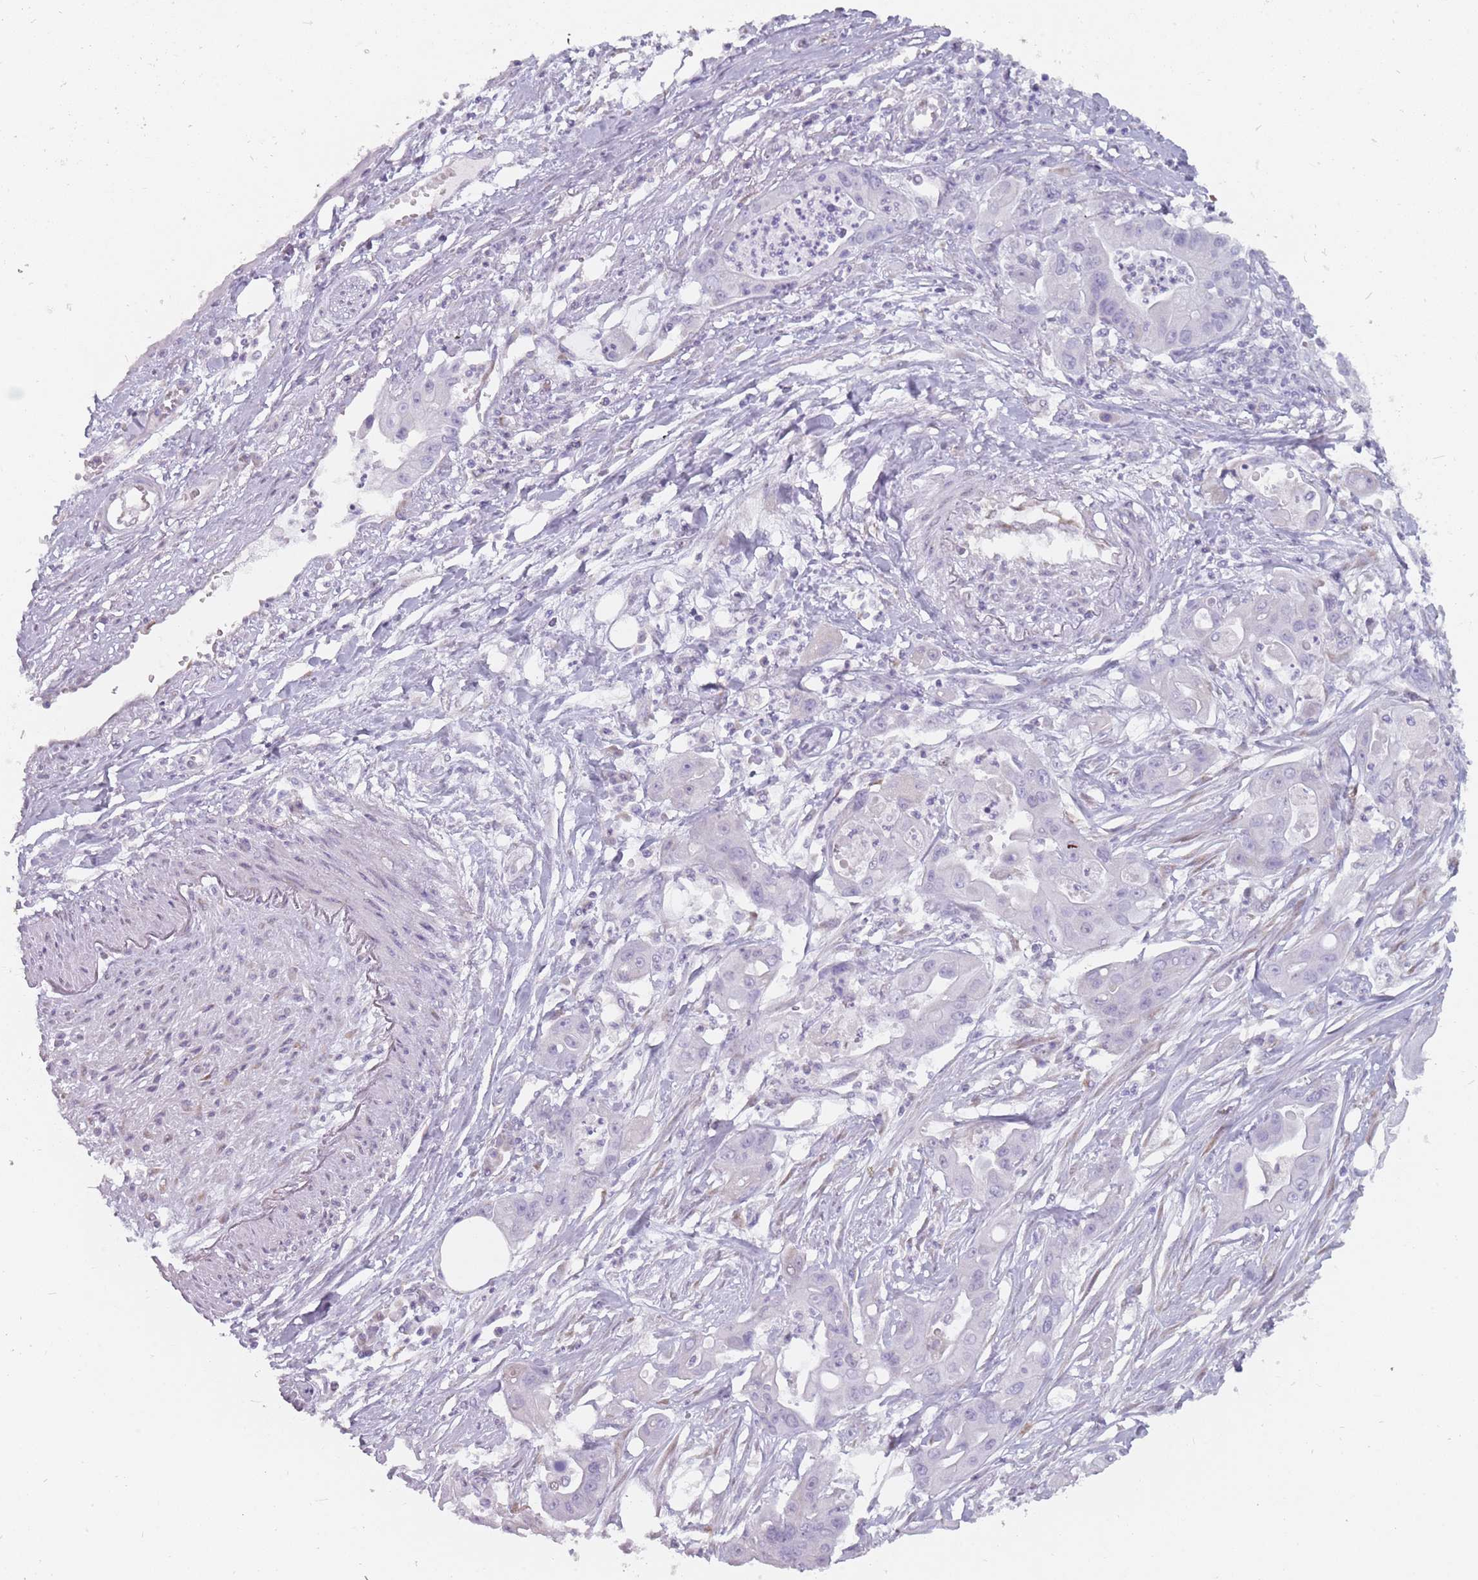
{"staining": {"intensity": "negative", "quantity": "none", "location": "none"}, "tissue": "ovarian cancer", "cell_type": "Tumor cells", "image_type": "cancer", "snomed": [{"axis": "morphology", "description": "Cystadenocarcinoma, mucinous, NOS"}, {"axis": "topography", "description": "Ovary"}], "caption": "This is a histopathology image of immunohistochemistry staining of ovarian mucinous cystadenocarcinoma, which shows no positivity in tumor cells. (Stains: DAB (3,3'-diaminobenzidine) IHC with hematoxylin counter stain, Microscopy: brightfield microscopy at high magnification).", "gene": "DDX4", "patient": {"sex": "female", "age": 70}}